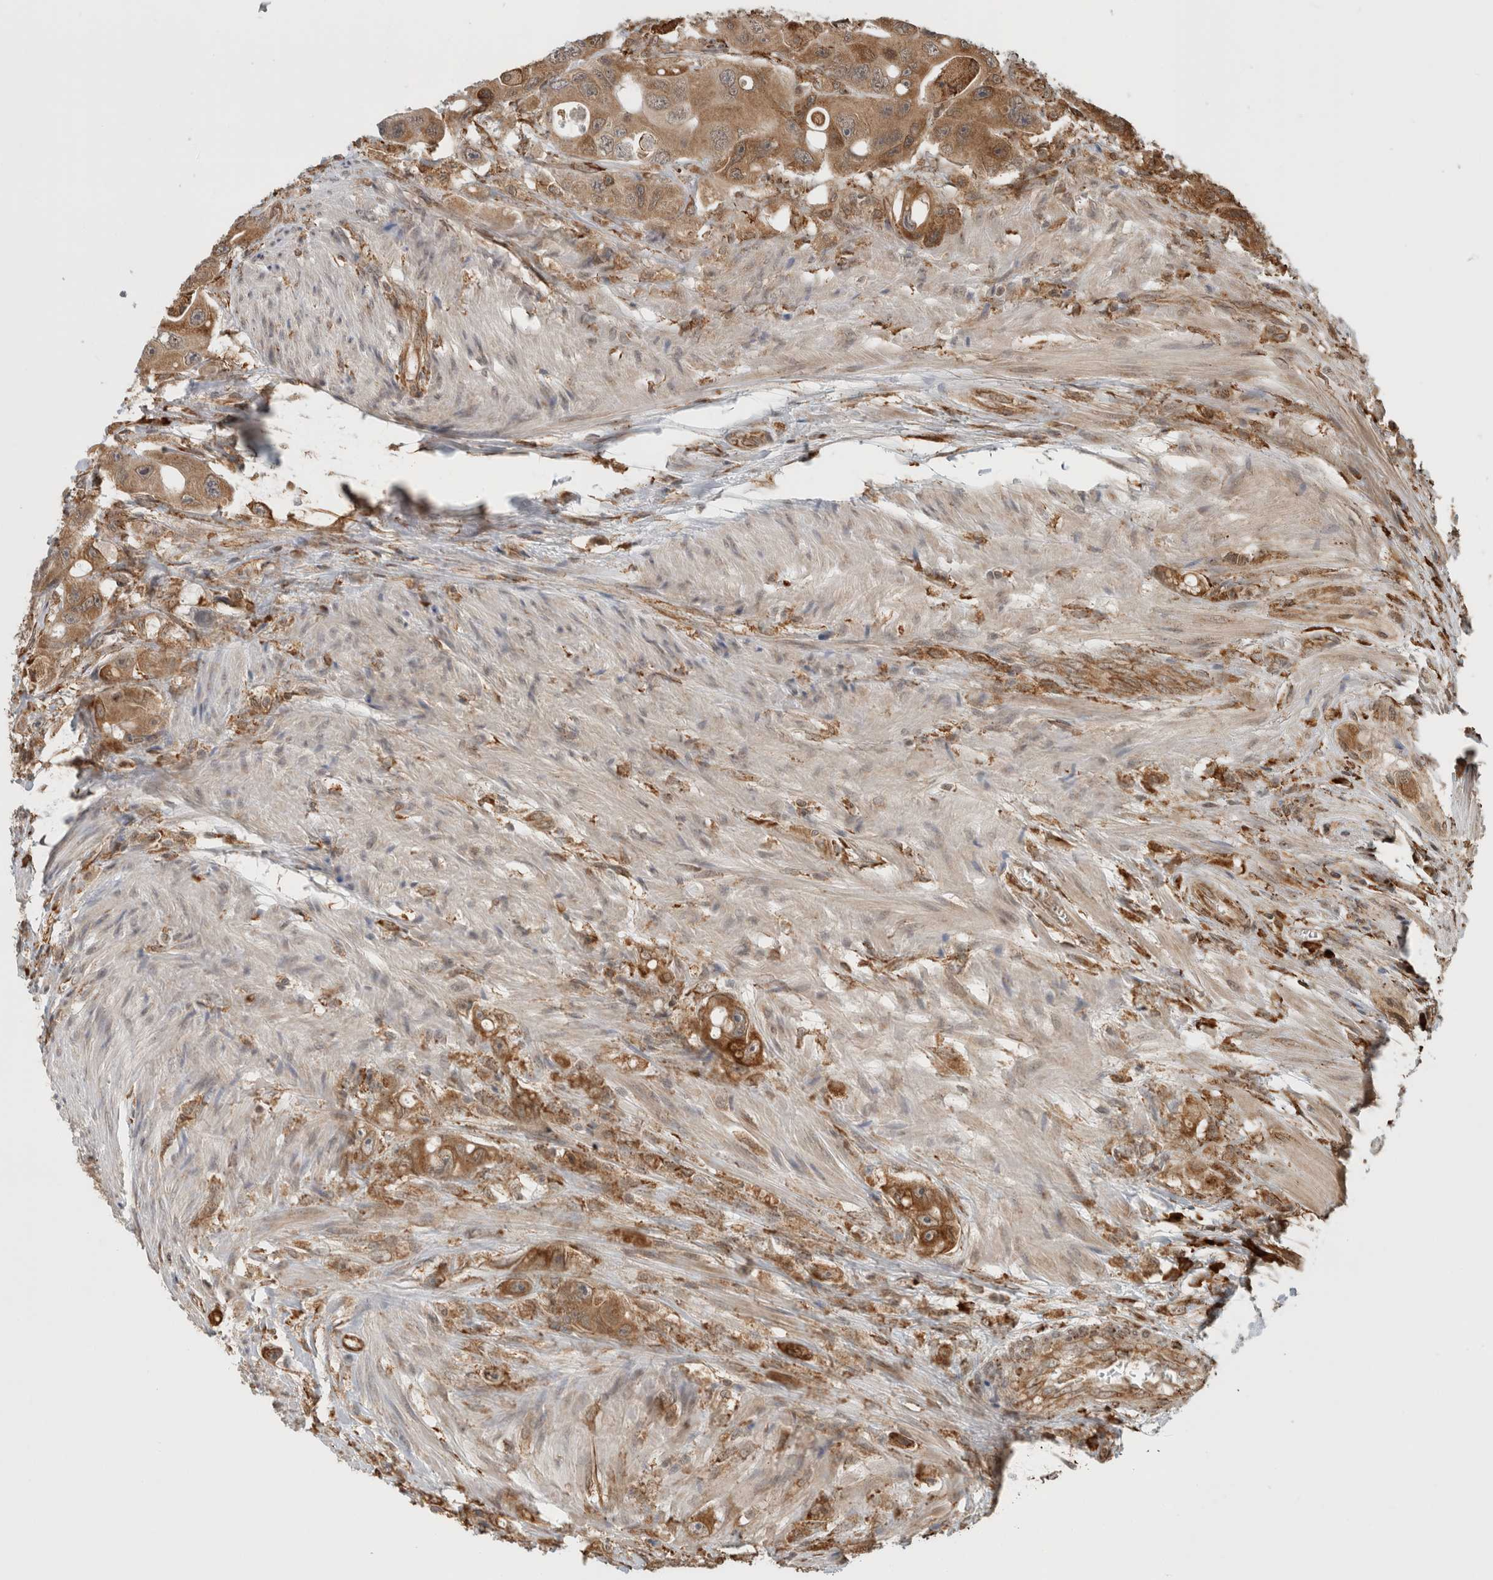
{"staining": {"intensity": "moderate", "quantity": ">75%", "location": "cytoplasmic/membranous"}, "tissue": "colorectal cancer", "cell_type": "Tumor cells", "image_type": "cancer", "snomed": [{"axis": "morphology", "description": "Adenocarcinoma, NOS"}, {"axis": "topography", "description": "Colon"}], "caption": "There is medium levels of moderate cytoplasmic/membranous staining in tumor cells of colorectal cancer, as demonstrated by immunohistochemical staining (brown color).", "gene": "MS4A7", "patient": {"sex": "female", "age": 46}}